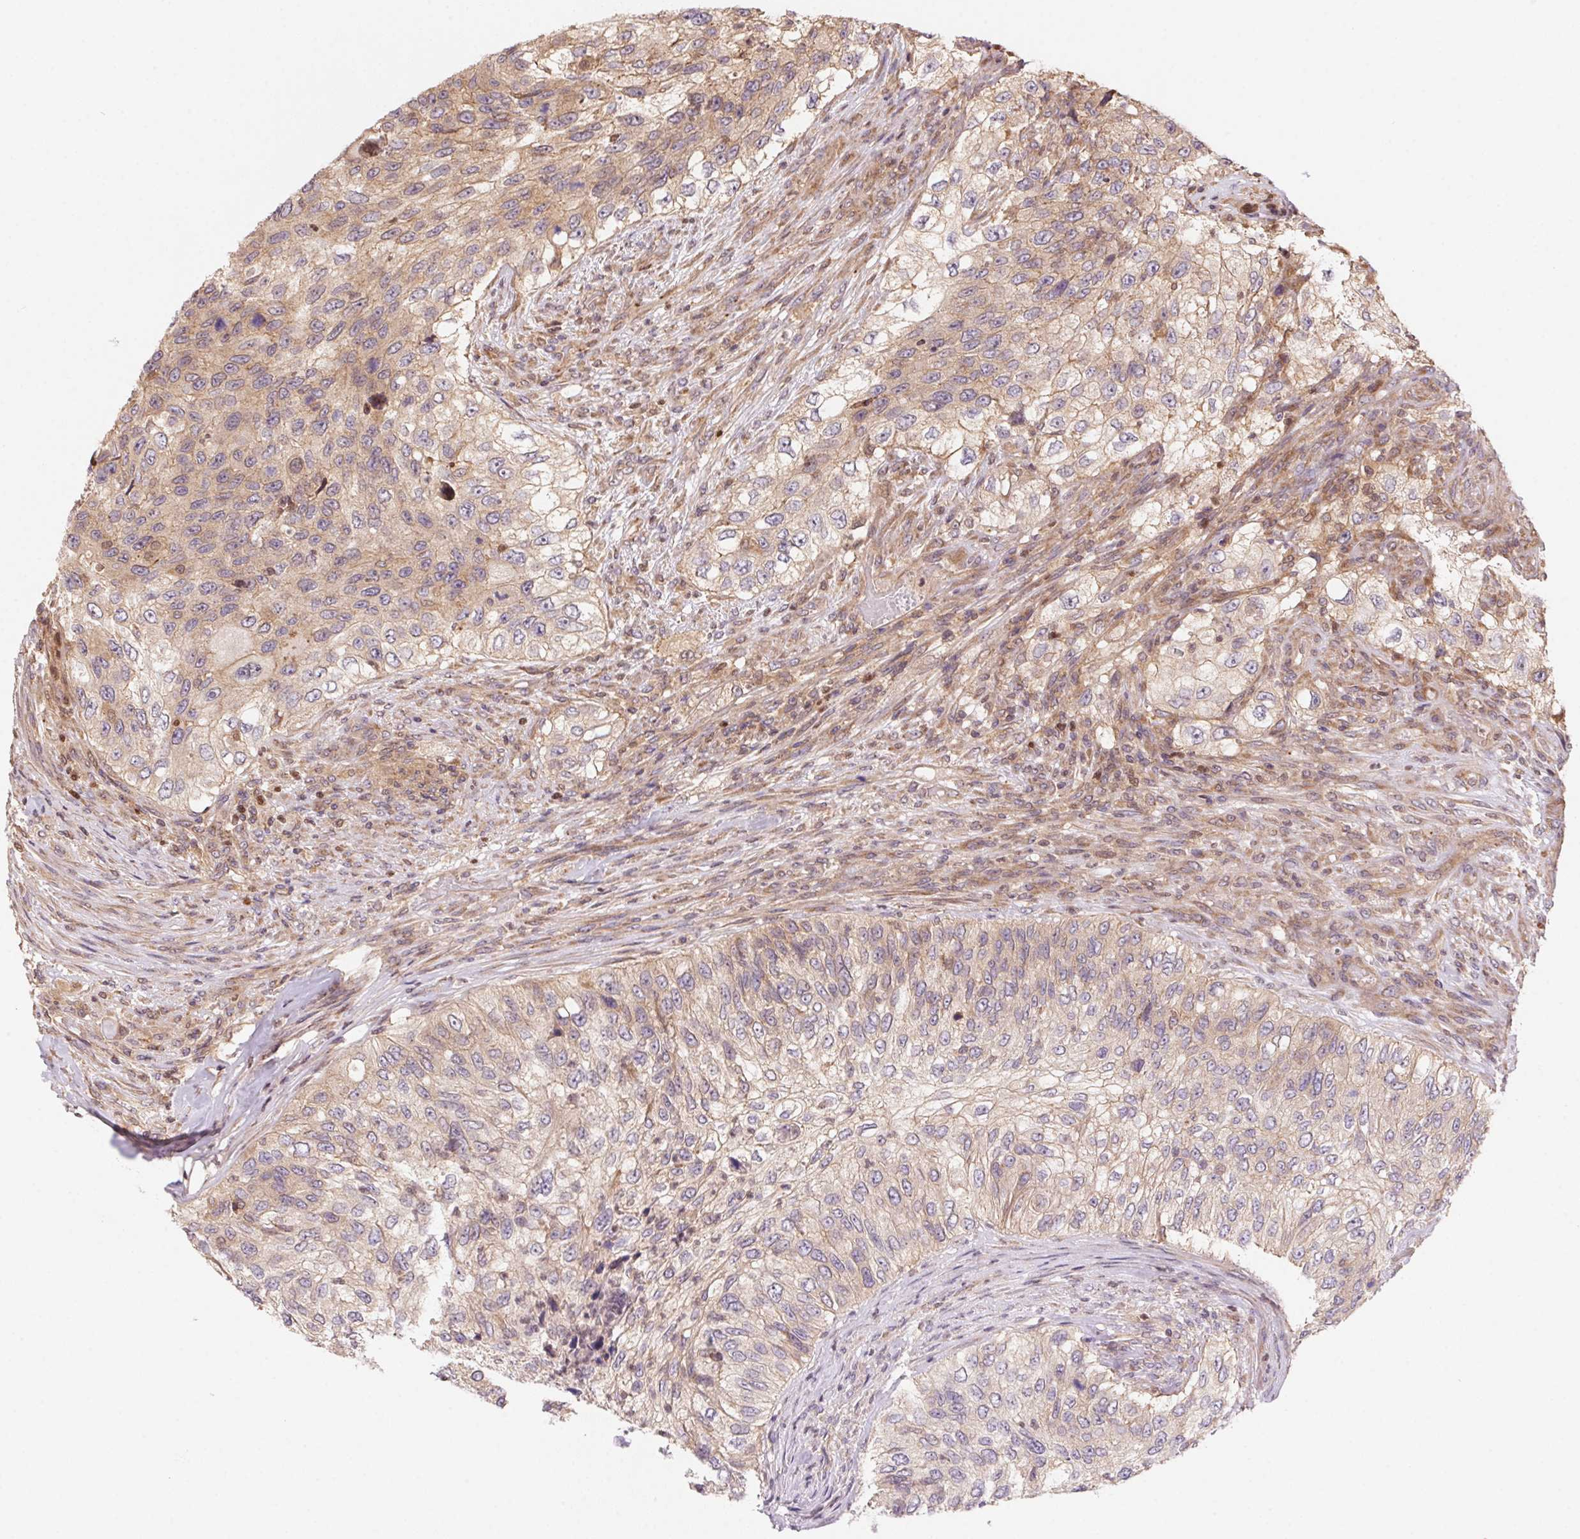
{"staining": {"intensity": "weak", "quantity": "25%-75%", "location": "cytoplasmic/membranous"}, "tissue": "urothelial cancer", "cell_type": "Tumor cells", "image_type": "cancer", "snomed": [{"axis": "morphology", "description": "Urothelial carcinoma, High grade"}, {"axis": "topography", "description": "Urinary bladder"}], "caption": "Immunohistochemistry (IHC) image of neoplastic tissue: high-grade urothelial carcinoma stained using IHC displays low levels of weak protein expression localized specifically in the cytoplasmic/membranous of tumor cells, appearing as a cytoplasmic/membranous brown color.", "gene": "MEX3D", "patient": {"sex": "female", "age": 60}}